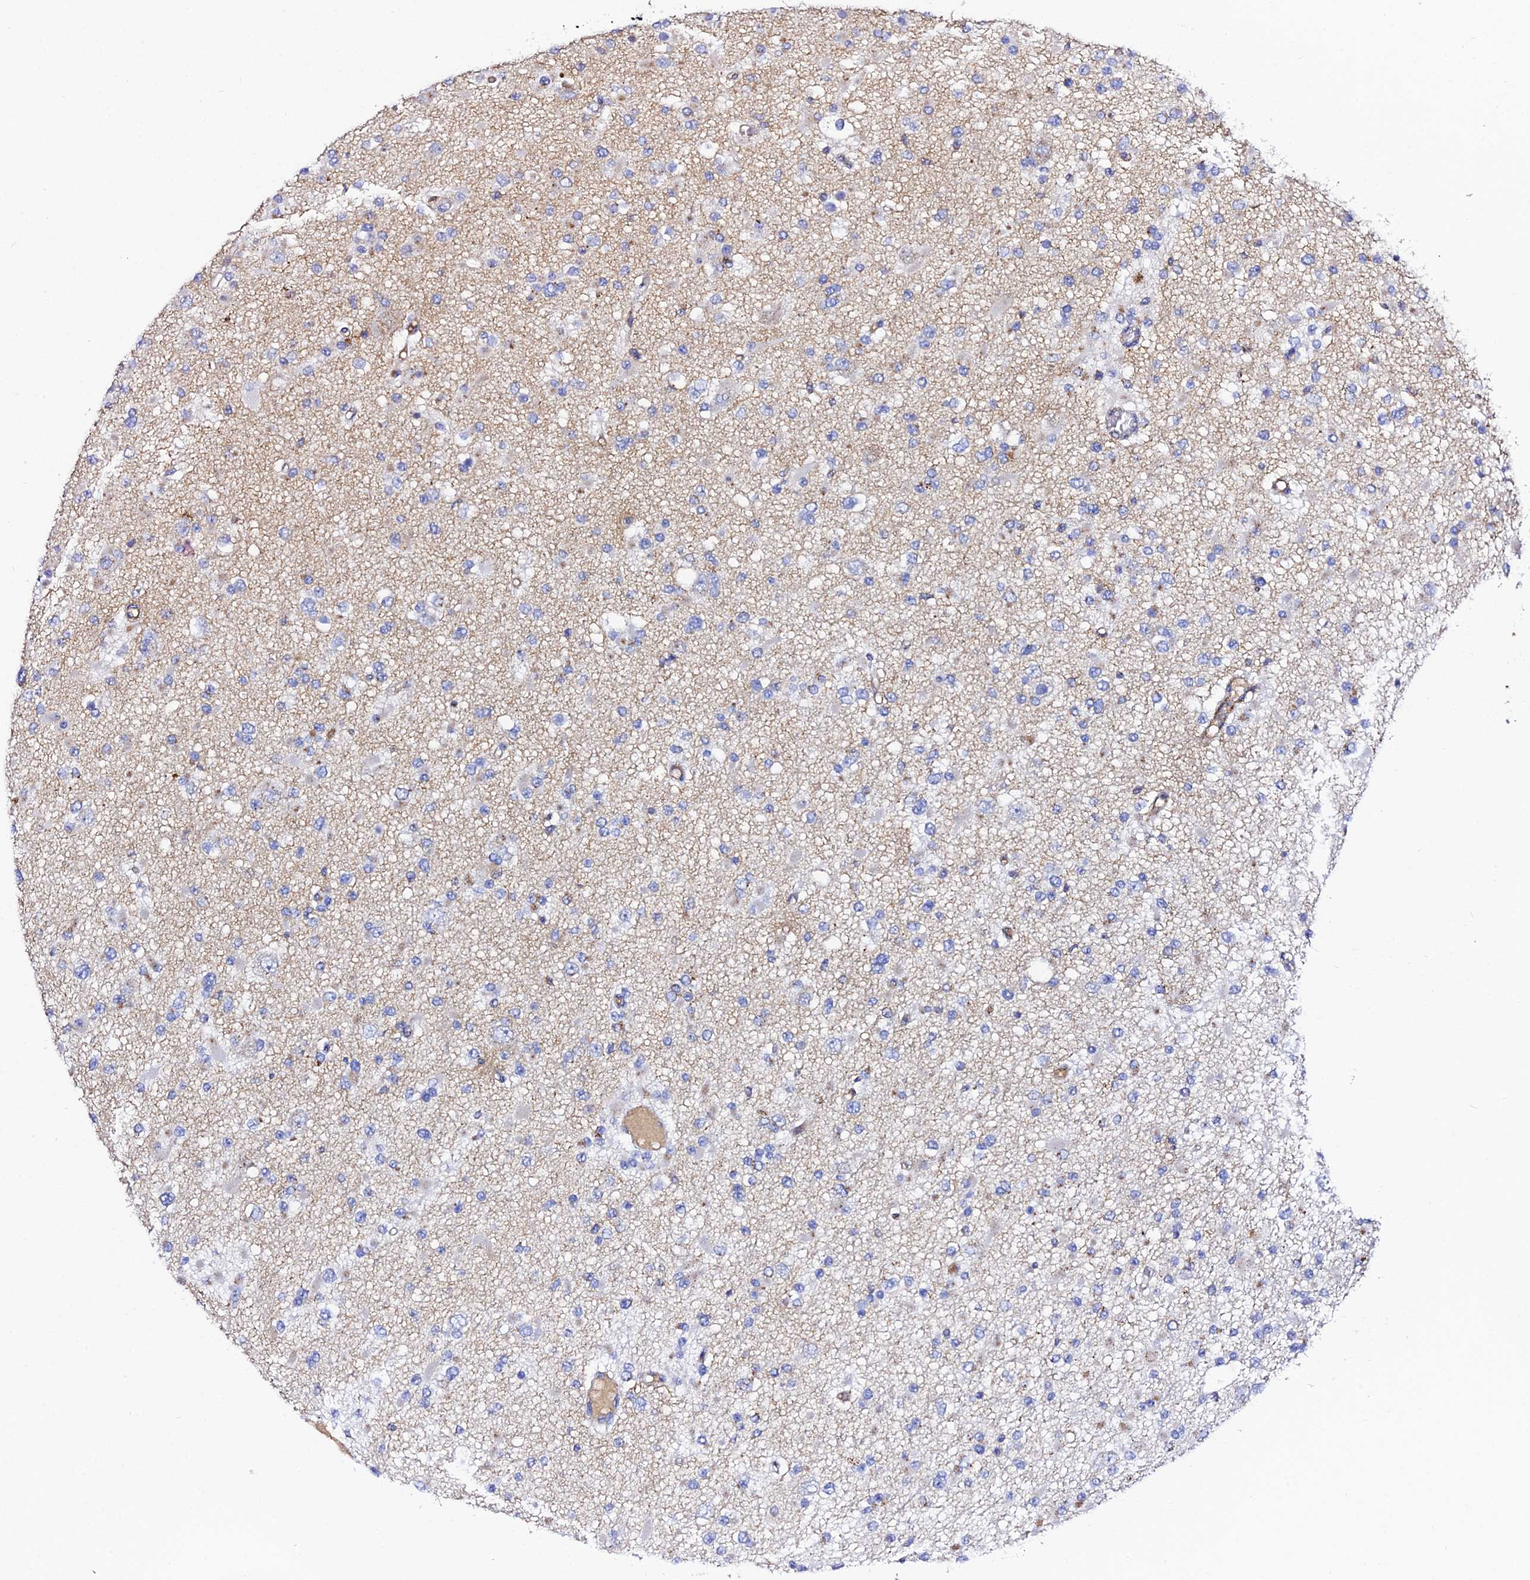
{"staining": {"intensity": "negative", "quantity": "none", "location": "none"}, "tissue": "glioma", "cell_type": "Tumor cells", "image_type": "cancer", "snomed": [{"axis": "morphology", "description": "Glioma, malignant, Low grade"}, {"axis": "topography", "description": "Brain"}], "caption": "Glioma stained for a protein using immunohistochemistry (IHC) displays no staining tumor cells.", "gene": "TRPV2", "patient": {"sex": "female", "age": 22}}